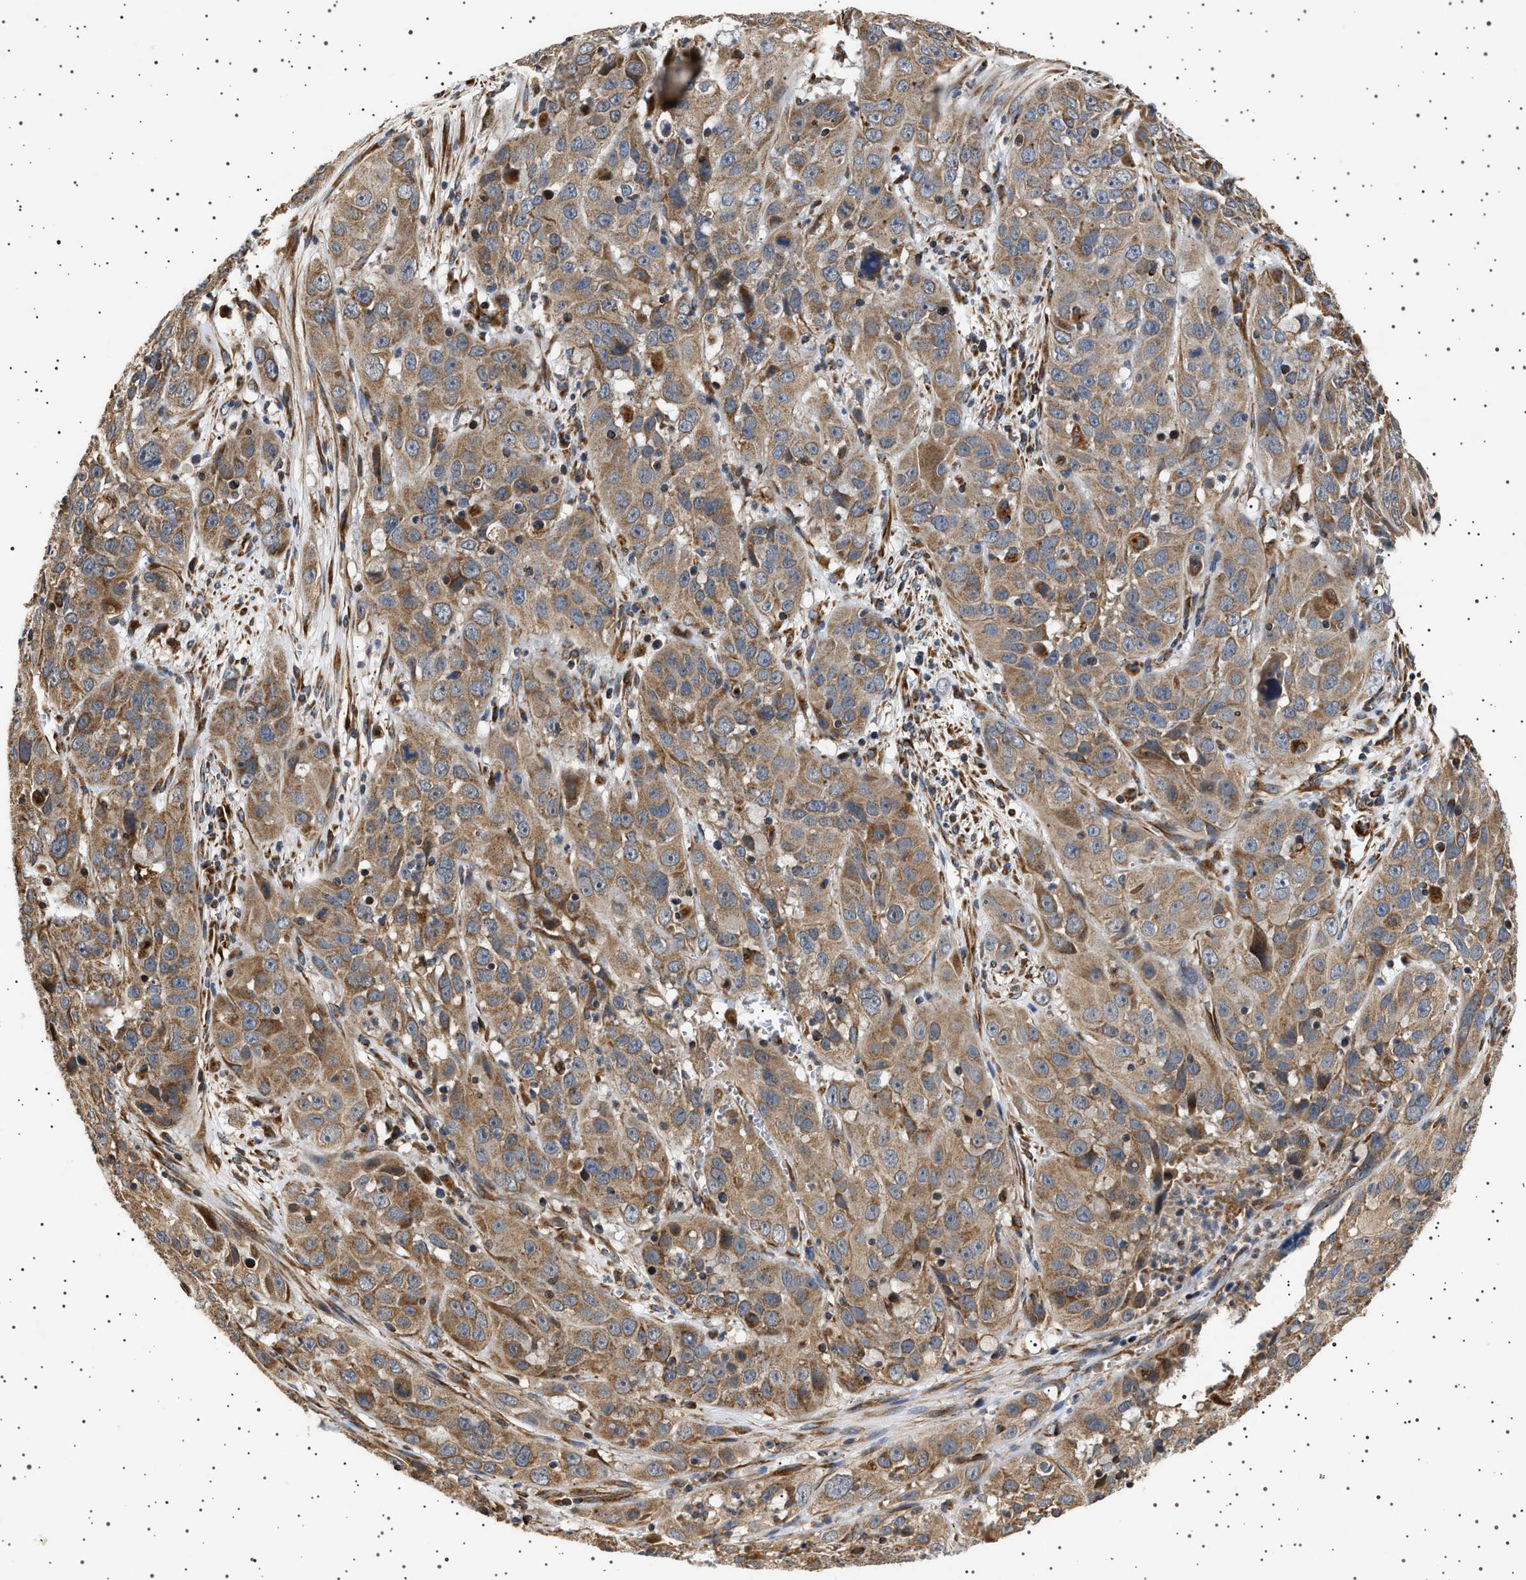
{"staining": {"intensity": "moderate", "quantity": ">75%", "location": "cytoplasmic/membranous"}, "tissue": "cervical cancer", "cell_type": "Tumor cells", "image_type": "cancer", "snomed": [{"axis": "morphology", "description": "Squamous cell carcinoma, NOS"}, {"axis": "topography", "description": "Cervix"}], "caption": "Immunohistochemical staining of cervical squamous cell carcinoma demonstrates medium levels of moderate cytoplasmic/membranous staining in about >75% of tumor cells.", "gene": "TRUB2", "patient": {"sex": "female", "age": 32}}